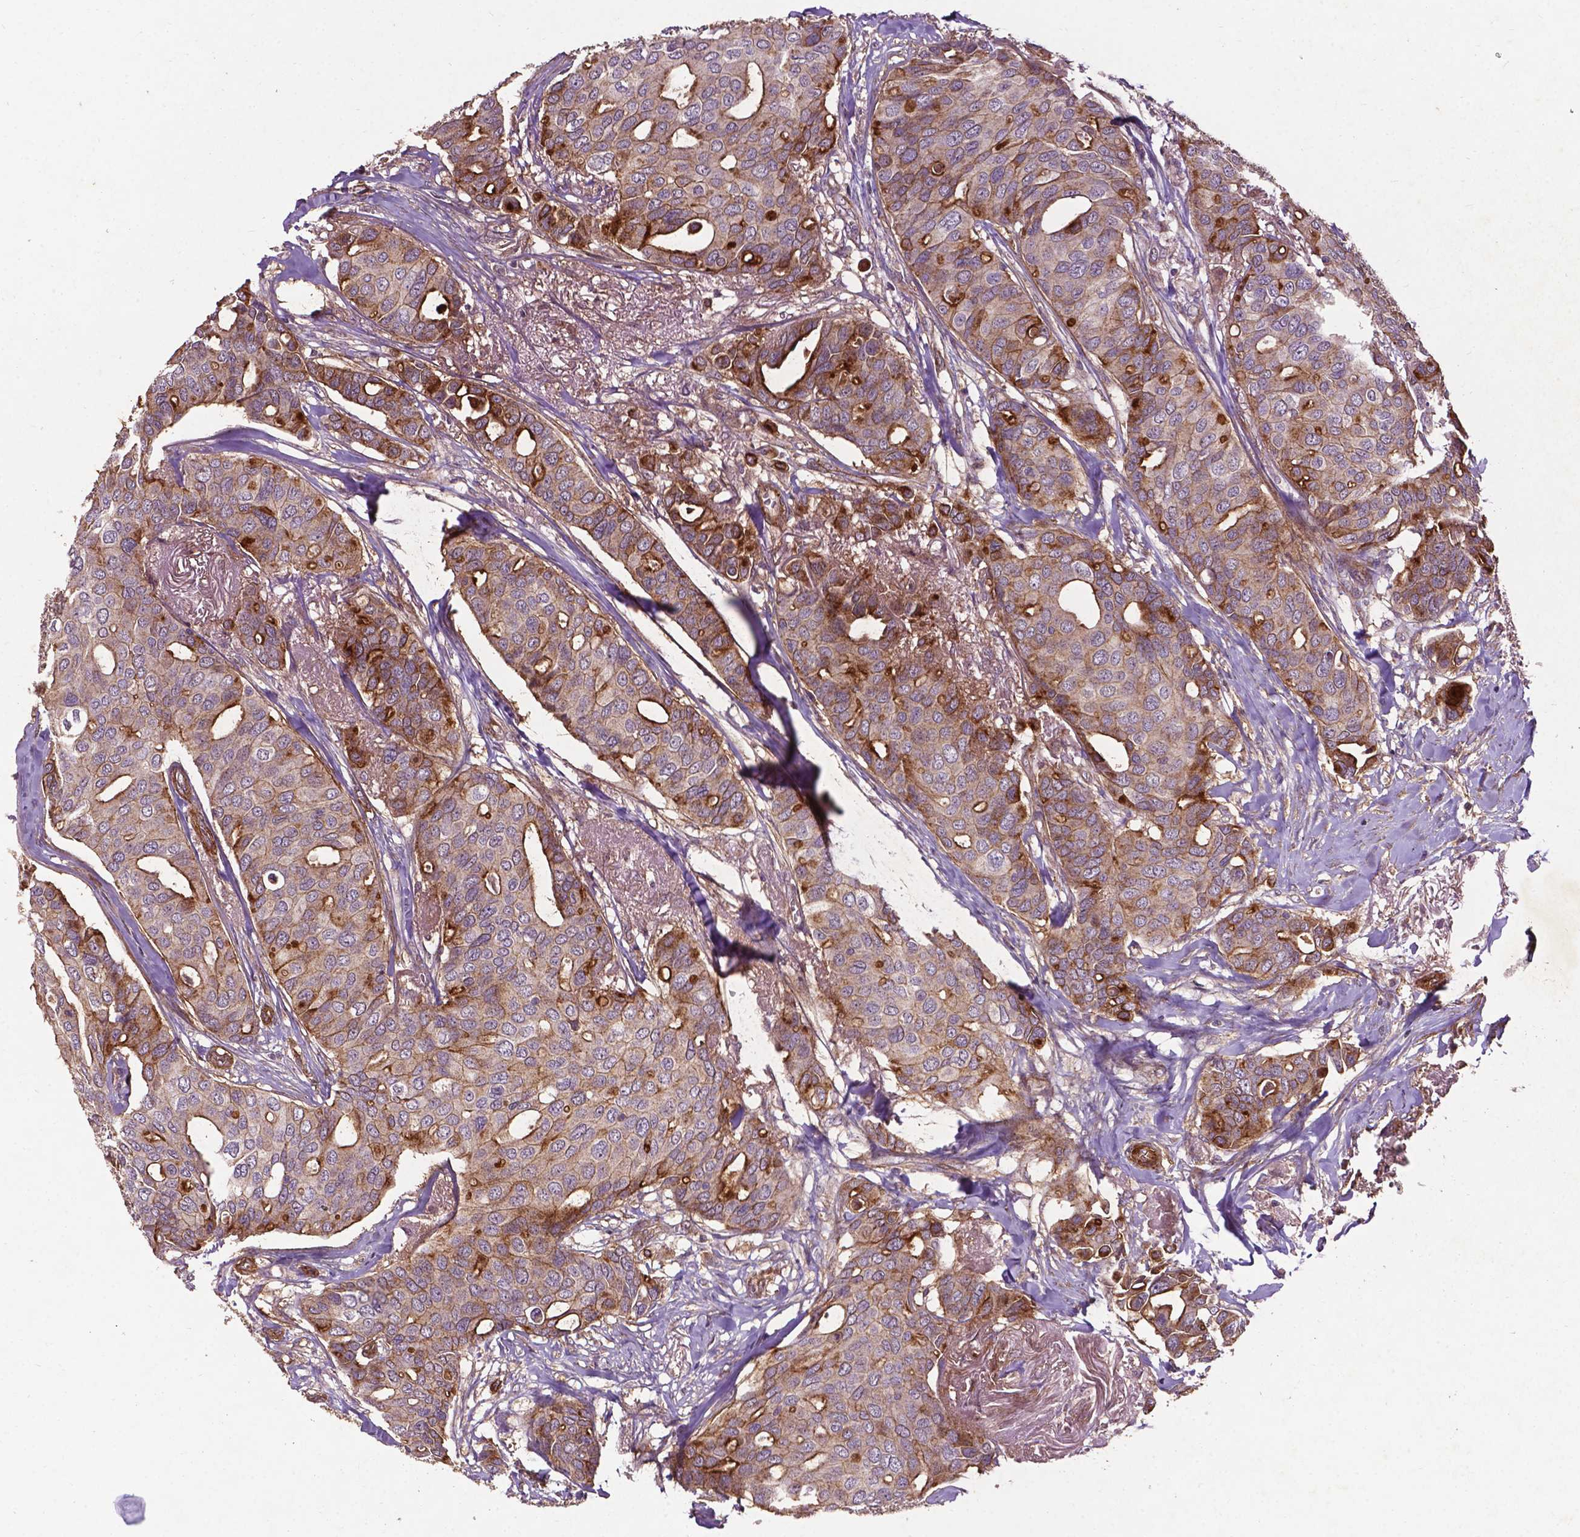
{"staining": {"intensity": "moderate", "quantity": "25%-75%", "location": "cytoplasmic/membranous"}, "tissue": "breast cancer", "cell_type": "Tumor cells", "image_type": "cancer", "snomed": [{"axis": "morphology", "description": "Duct carcinoma"}, {"axis": "topography", "description": "Breast"}], "caption": "This histopathology image shows immunohistochemistry (IHC) staining of human infiltrating ductal carcinoma (breast), with medium moderate cytoplasmic/membranous staining in approximately 25%-75% of tumor cells.", "gene": "RRAS", "patient": {"sex": "female", "age": 54}}